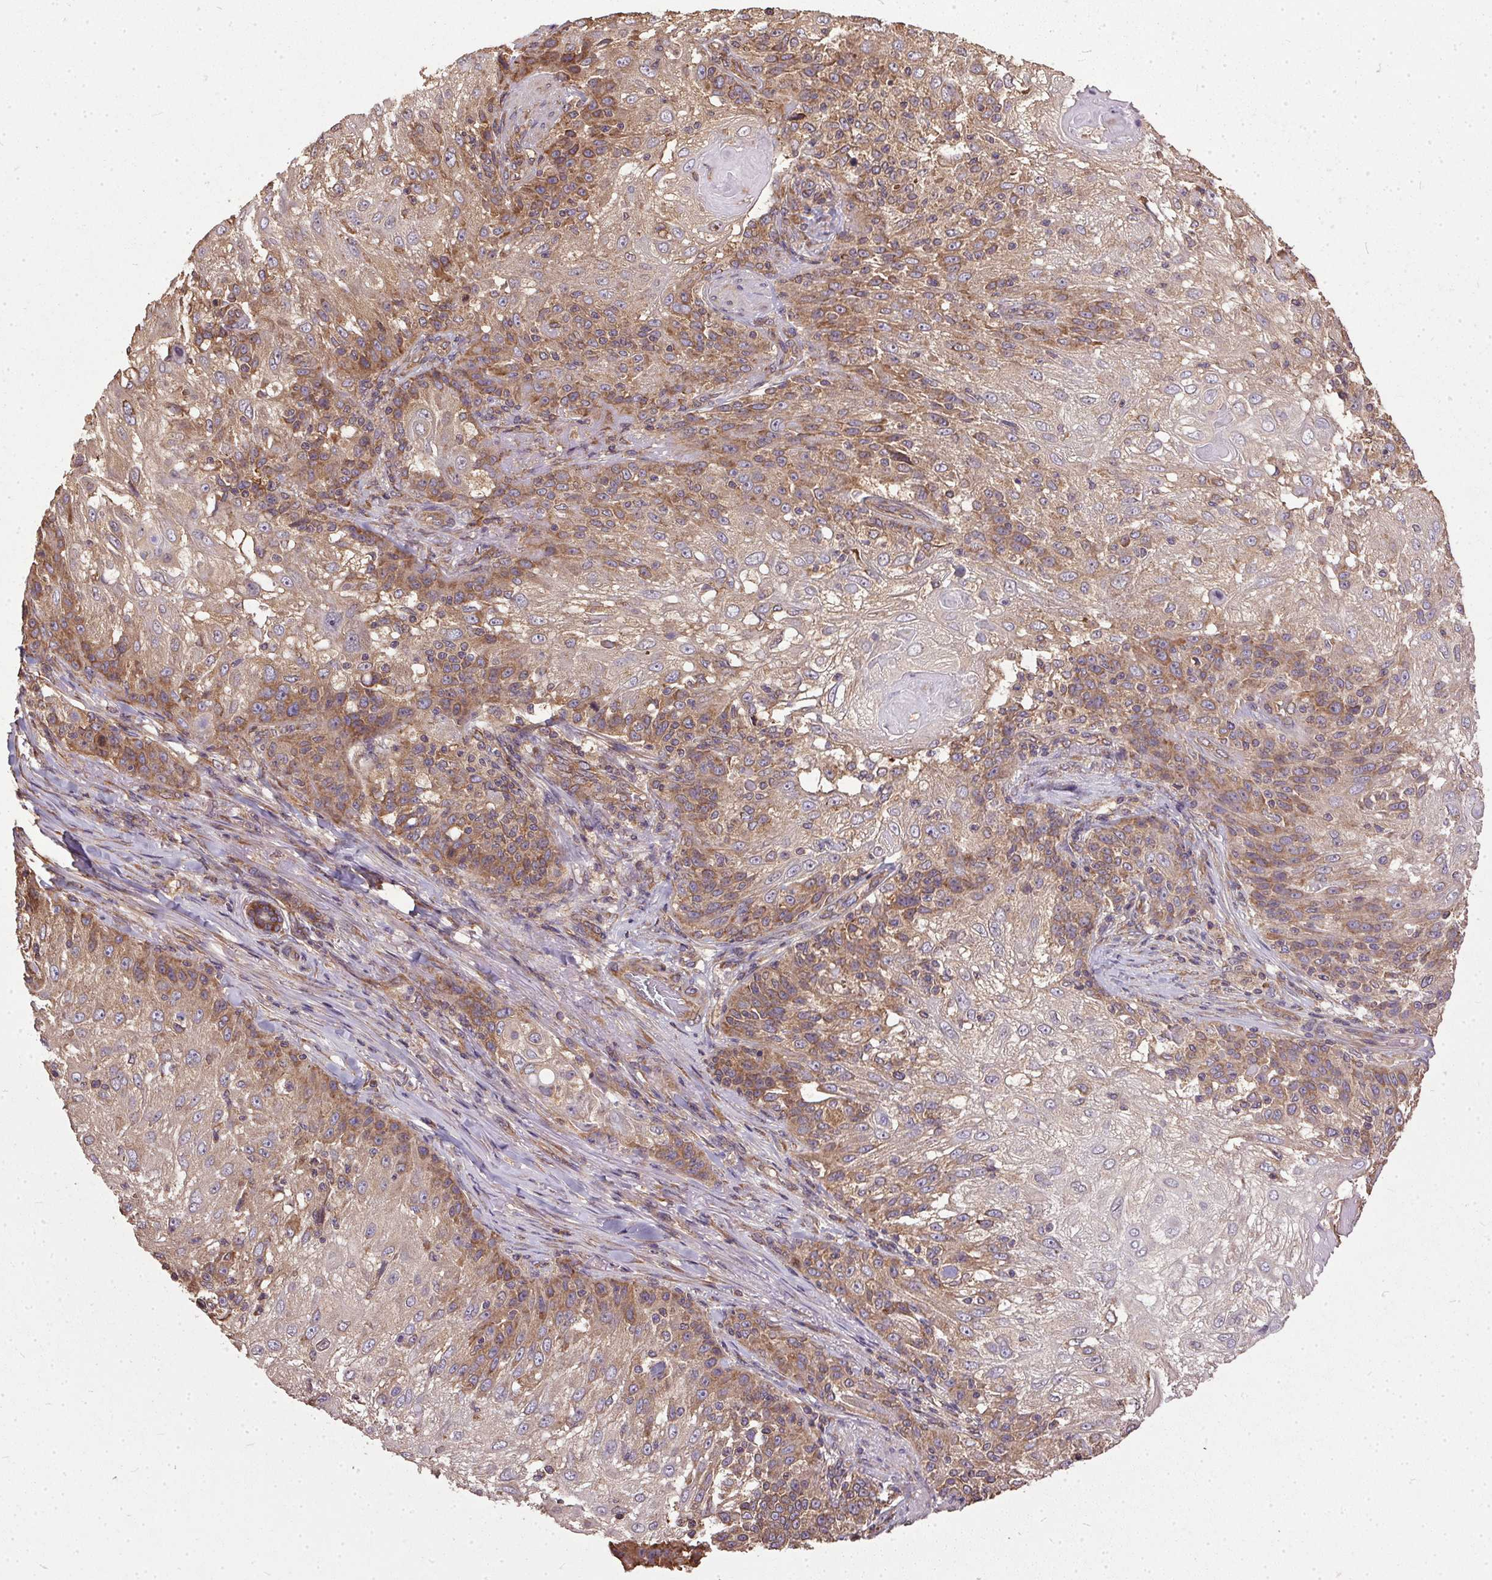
{"staining": {"intensity": "moderate", "quantity": "25%-75%", "location": "cytoplasmic/membranous"}, "tissue": "skin cancer", "cell_type": "Tumor cells", "image_type": "cancer", "snomed": [{"axis": "morphology", "description": "Normal tissue, NOS"}, {"axis": "morphology", "description": "Squamous cell carcinoma, NOS"}, {"axis": "topography", "description": "Skin"}], "caption": "Squamous cell carcinoma (skin) stained with immunohistochemistry (IHC) reveals moderate cytoplasmic/membranous positivity in approximately 25%-75% of tumor cells.", "gene": "EIF2S1", "patient": {"sex": "female", "age": 83}}